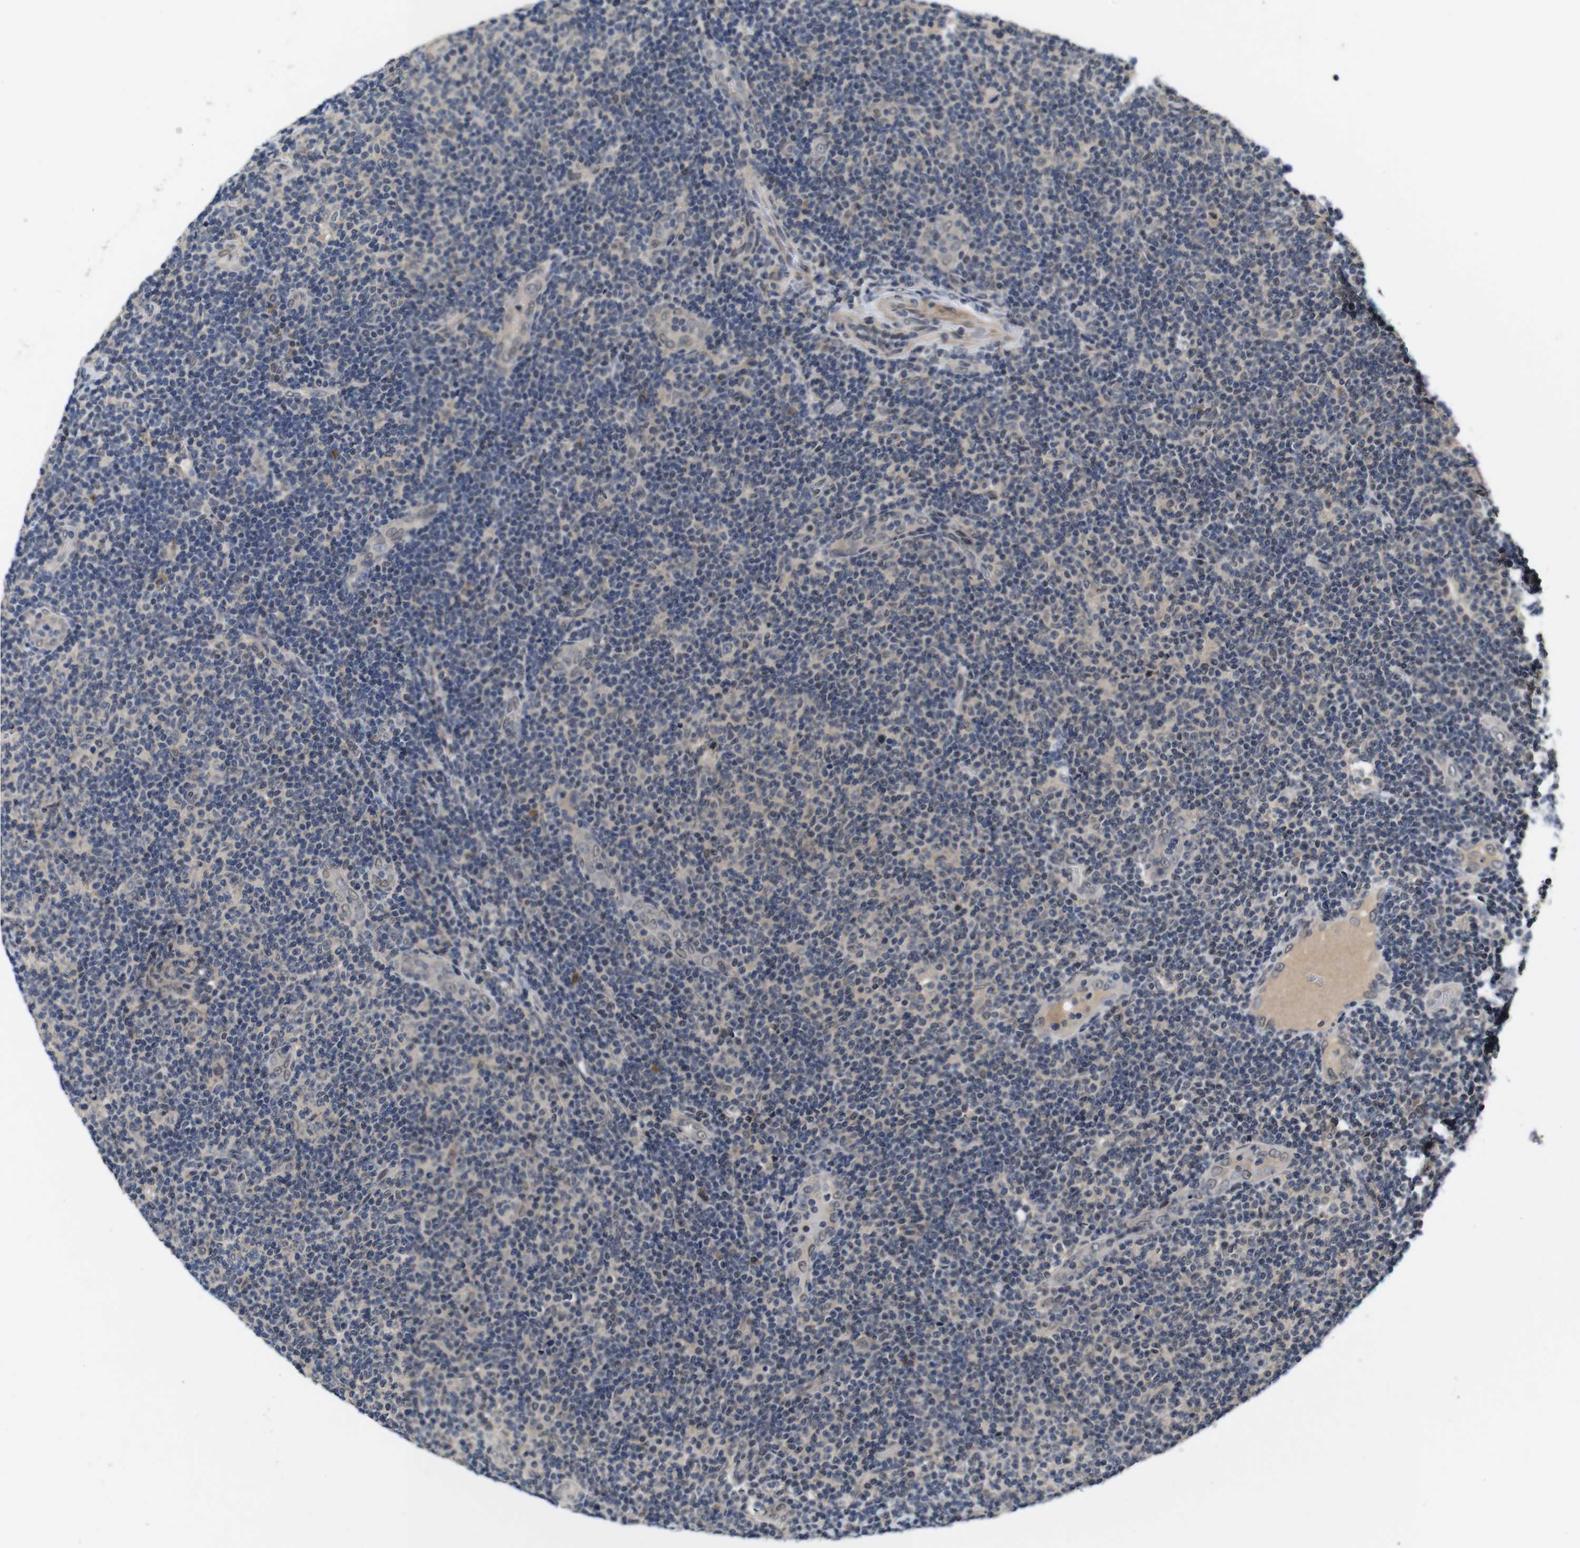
{"staining": {"intensity": "negative", "quantity": "none", "location": "none"}, "tissue": "lymphoma", "cell_type": "Tumor cells", "image_type": "cancer", "snomed": [{"axis": "morphology", "description": "Malignant lymphoma, non-Hodgkin's type, Low grade"}, {"axis": "topography", "description": "Lymph node"}], "caption": "Immunohistochemical staining of low-grade malignant lymphoma, non-Hodgkin's type shows no significant positivity in tumor cells. (Stains: DAB immunohistochemistry (IHC) with hematoxylin counter stain, Microscopy: brightfield microscopy at high magnification).", "gene": "ZBTB46", "patient": {"sex": "male", "age": 83}}